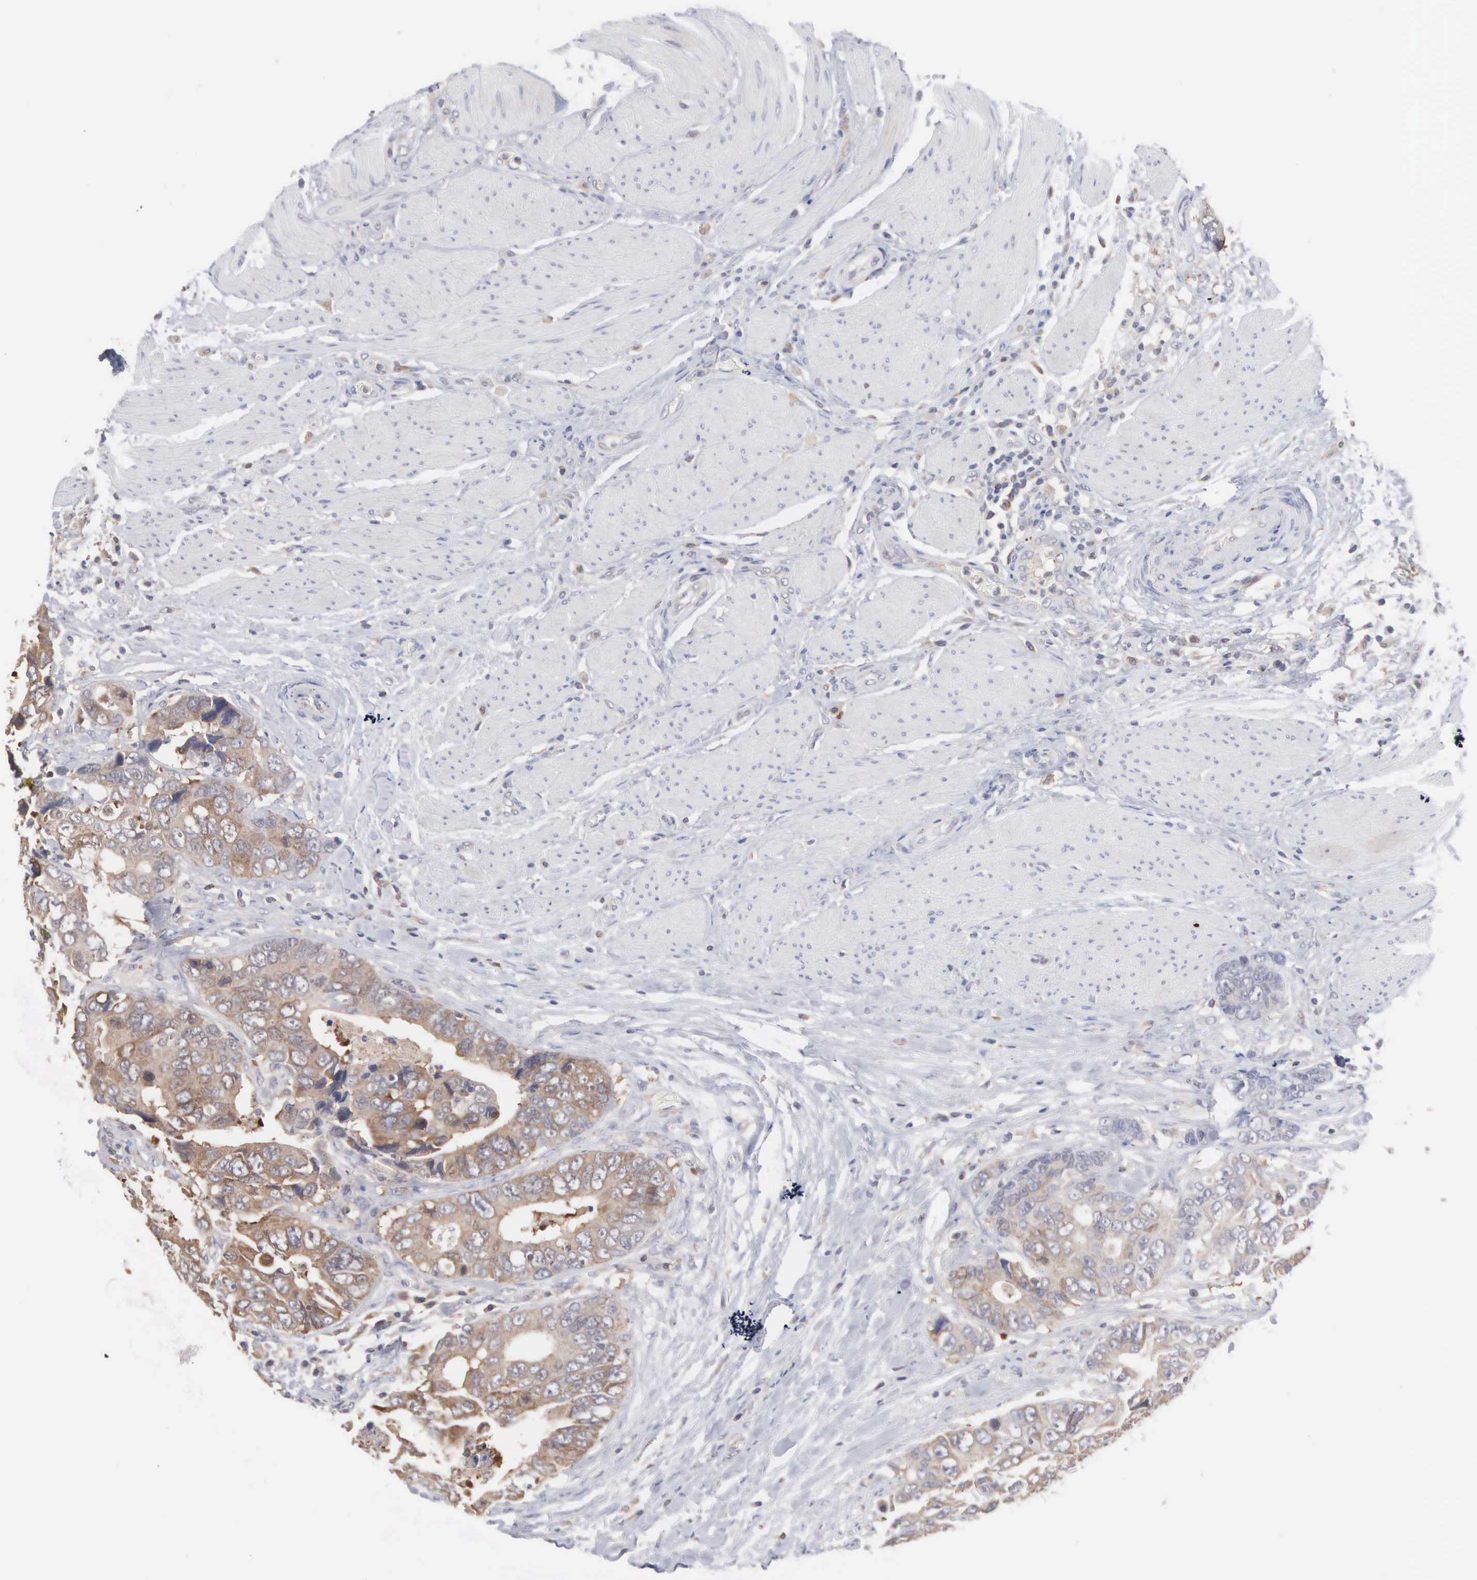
{"staining": {"intensity": "moderate", "quantity": ">75%", "location": "cytoplasmic/membranous"}, "tissue": "colorectal cancer", "cell_type": "Tumor cells", "image_type": "cancer", "snomed": [{"axis": "morphology", "description": "Adenocarcinoma, NOS"}, {"axis": "topography", "description": "Rectum"}], "caption": "High-power microscopy captured an immunohistochemistry image of adenocarcinoma (colorectal), revealing moderate cytoplasmic/membranous staining in about >75% of tumor cells.", "gene": "MTHFD1", "patient": {"sex": "female", "age": 67}}